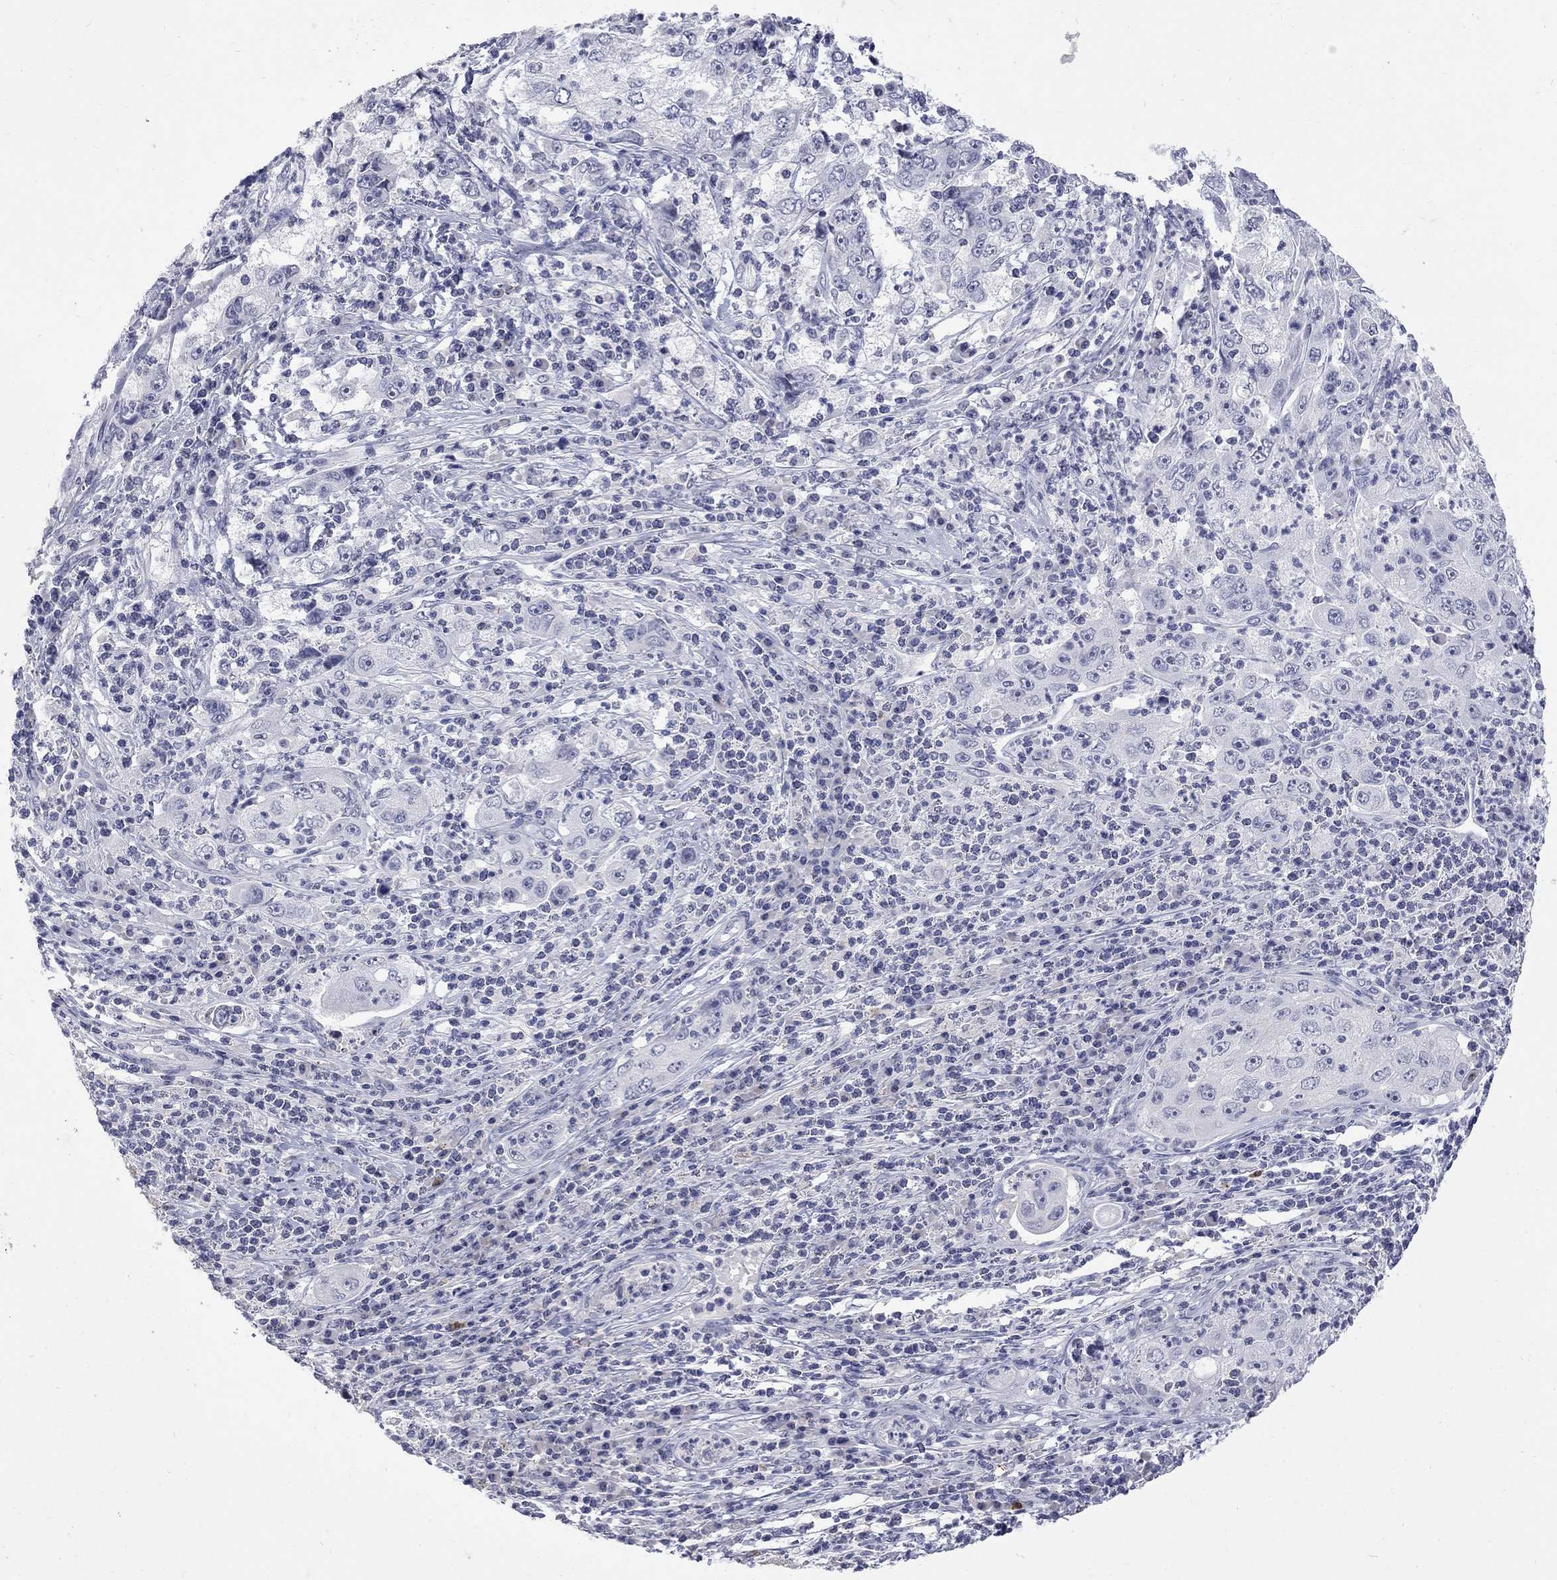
{"staining": {"intensity": "negative", "quantity": "none", "location": "none"}, "tissue": "cervical cancer", "cell_type": "Tumor cells", "image_type": "cancer", "snomed": [{"axis": "morphology", "description": "Squamous cell carcinoma, NOS"}, {"axis": "topography", "description": "Cervix"}], "caption": "An immunohistochemistry (IHC) photomicrograph of cervical squamous cell carcinoma is shown. There is no staining in tumor cells of cervical squamous cell carcinoma.", "gene": "CTNND2", "patient": {"sex": "female", "age": 36}}